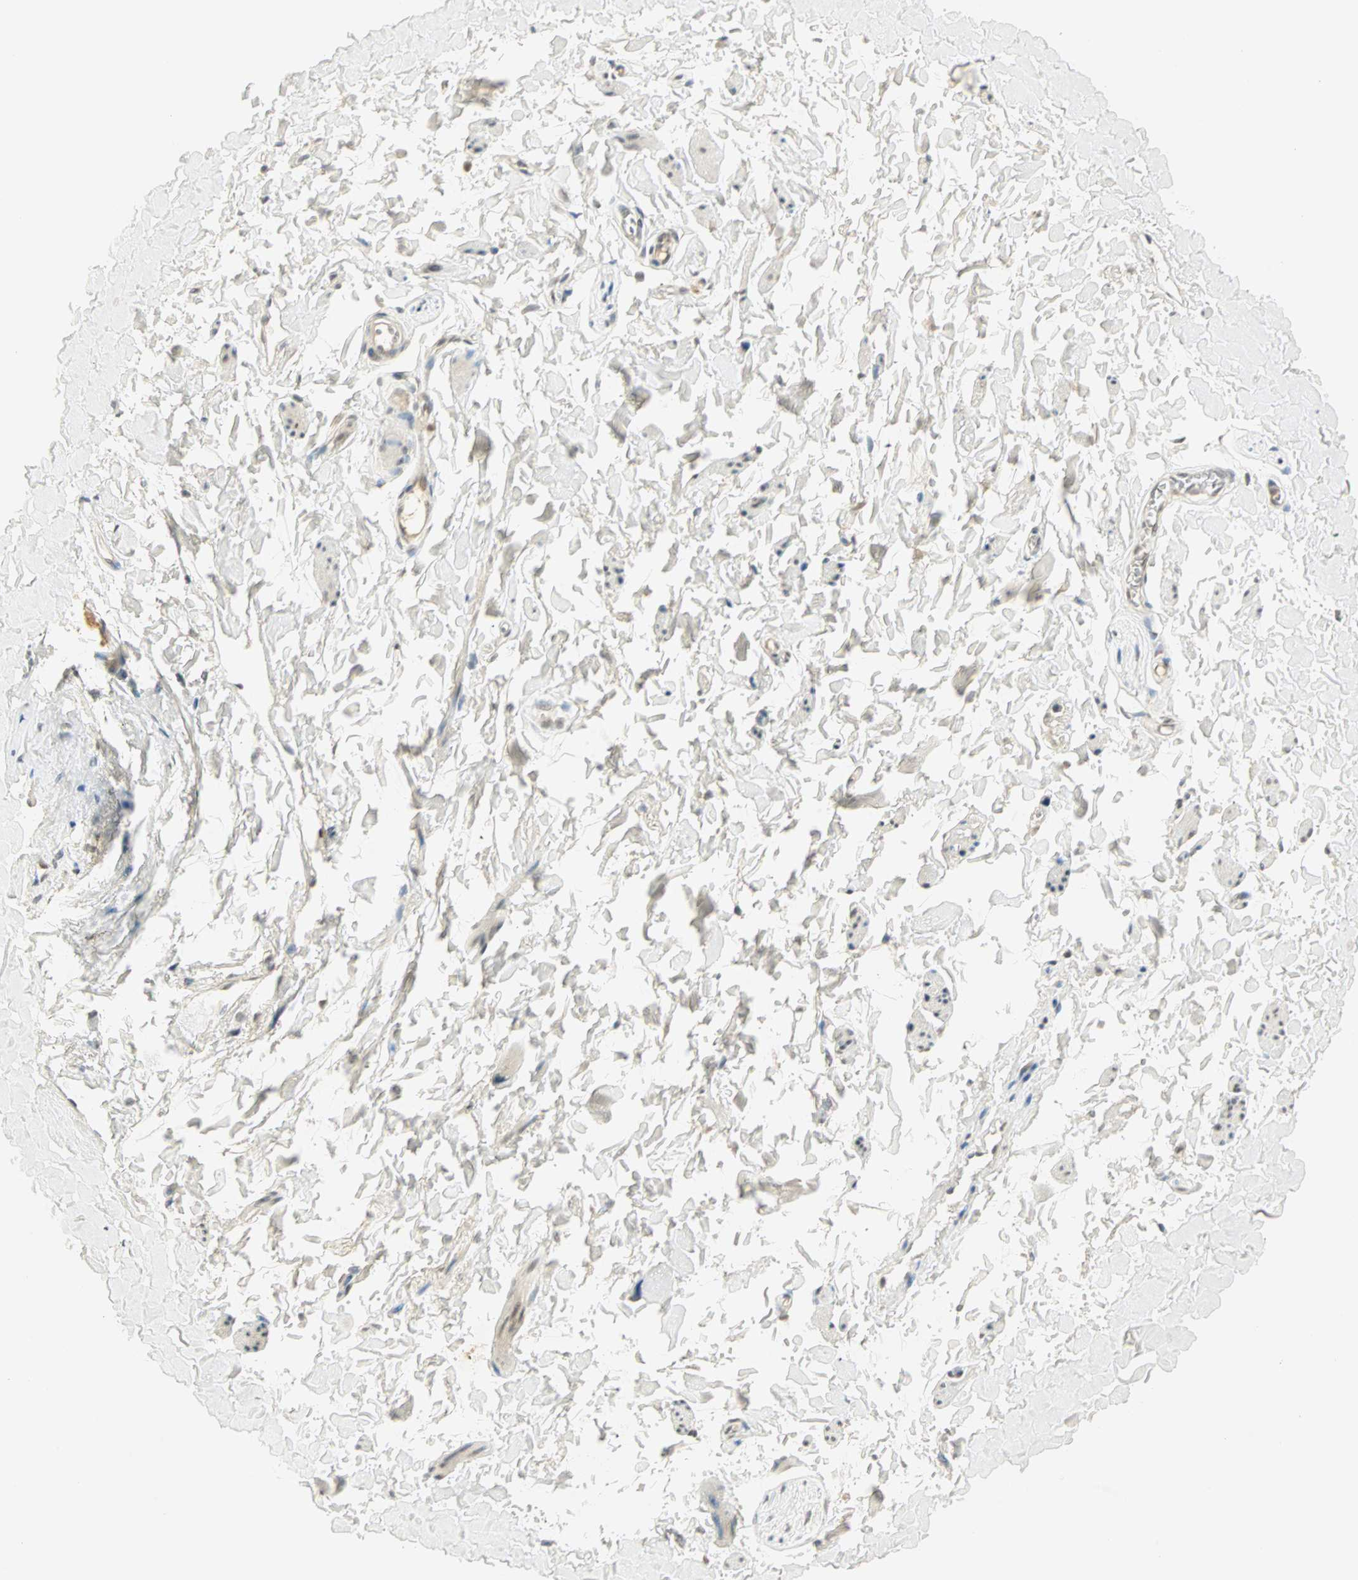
{"staining": {"intensity": "weak", "quantity": "<25%", "location": "nuclear"}, "tissue": "skin", "cell_type": "Epidermal cells", "image_type": "normal", "snomed": [{"axis": "morphology", "description": "Normal tissue, NOS"}, {"axis": "morphology", "description": "Inflammation, NOS"}, {"axis": "topography", "description": "Vulva"}], "caption": "The photomicrograph exhibits no significant expression in epidermal cells of skin.", "gene": "SMAD3", "patient": {"sex": "female", "age": 84}}